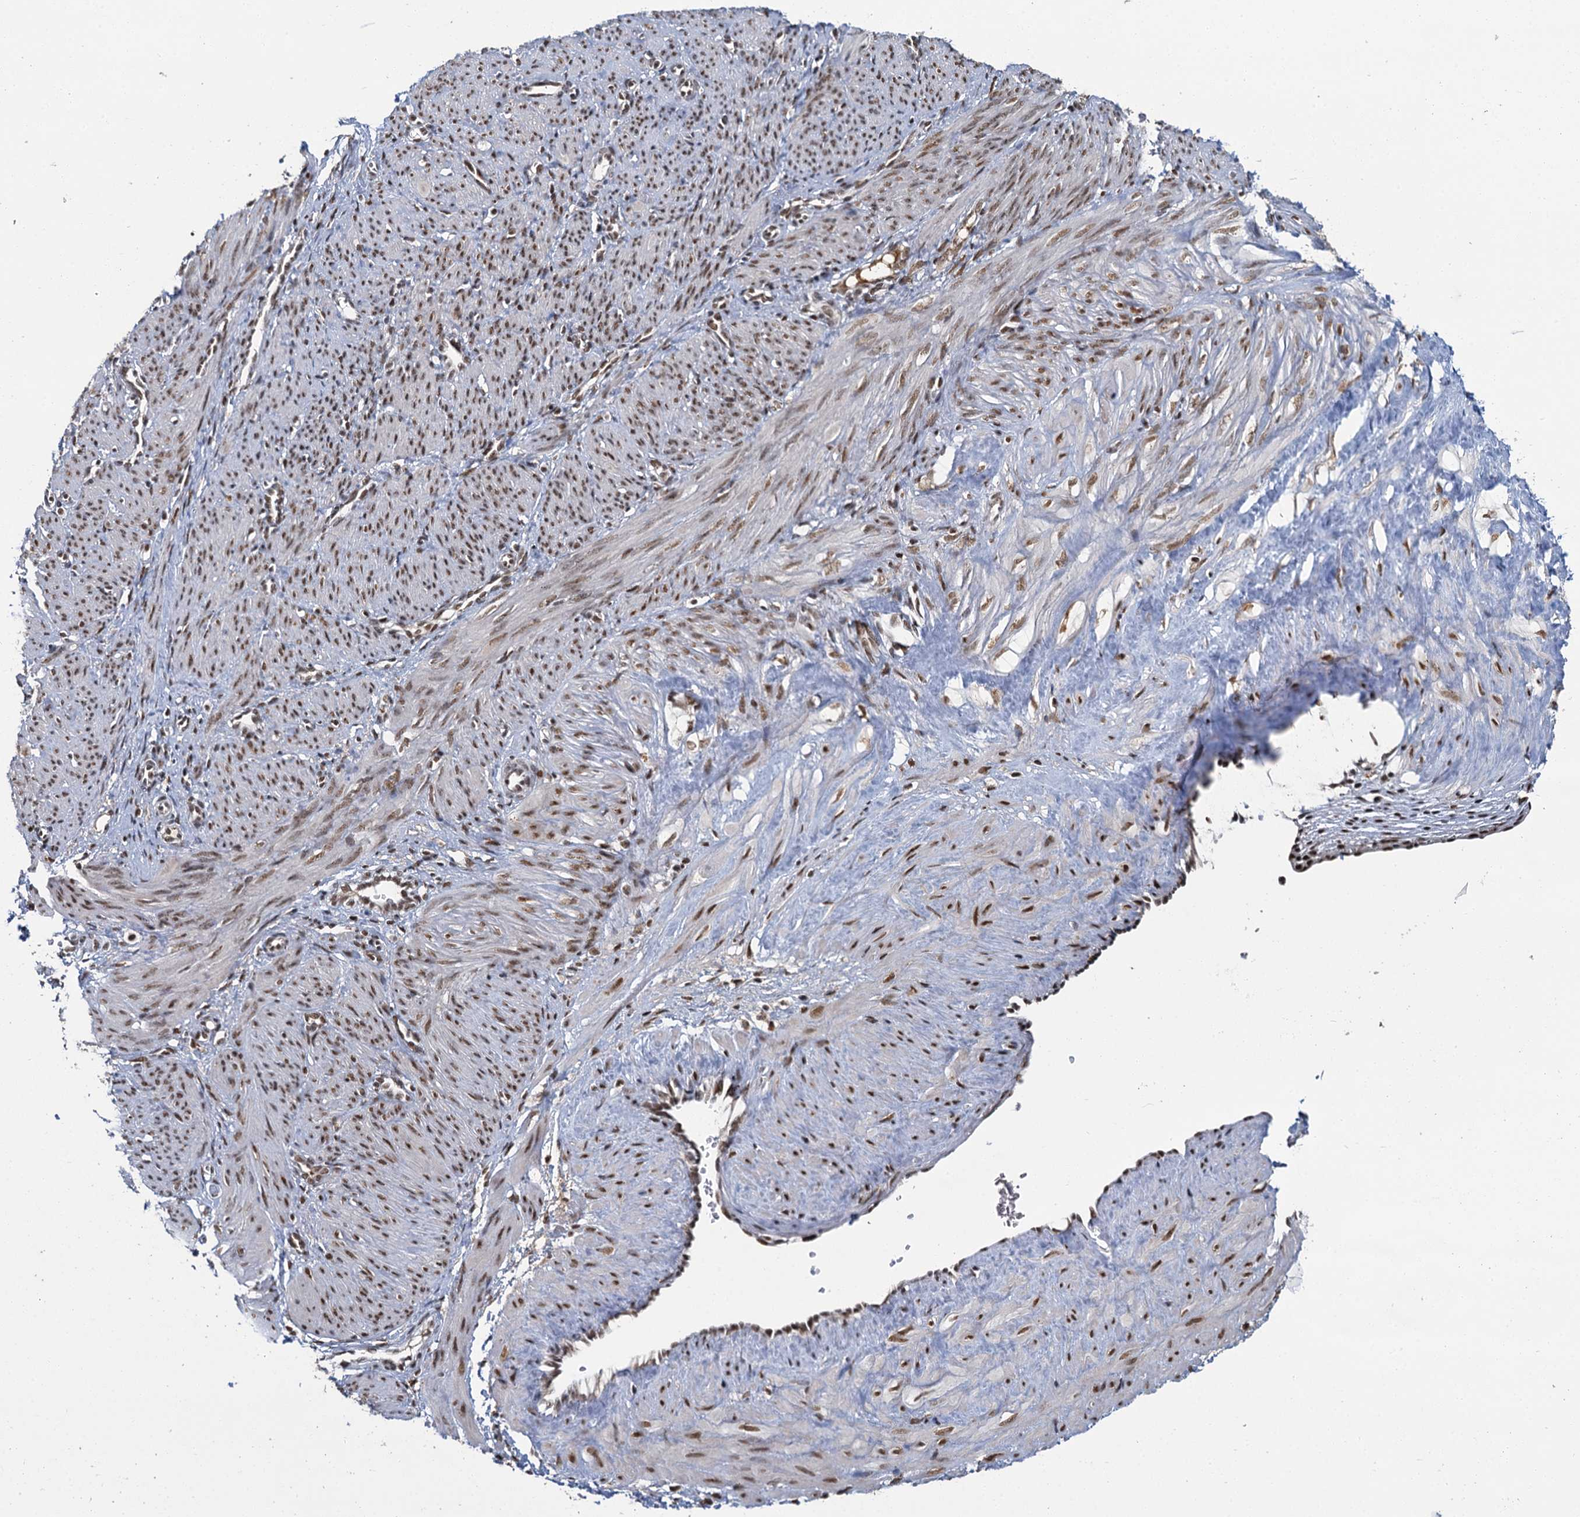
{"staining": {"intensity": "moderate", "quantity": ">75%", "location": "nuclear"}, "tissue": "smooth muscle", "cell_type": "Smooth muscle cells", "image_type": "normal", "snomed": [{"axis": "morphology", "description": "Normal tissue, NOS"}, {"axis": "topography", "description": "Endometrium"}], "caption": "Immunohistochemical staining of benign smooth muscle exhibits medium levels of moderate nuclear expression in approximately >75% of smooth muscle cells. The protein of interest is stained brown, and the nuclei are stained in blue (DAB IHC with brightfield microscopy, high magnification).", "gene": "PPHLN1", "patient": {"sex": "female", "age": 33}}